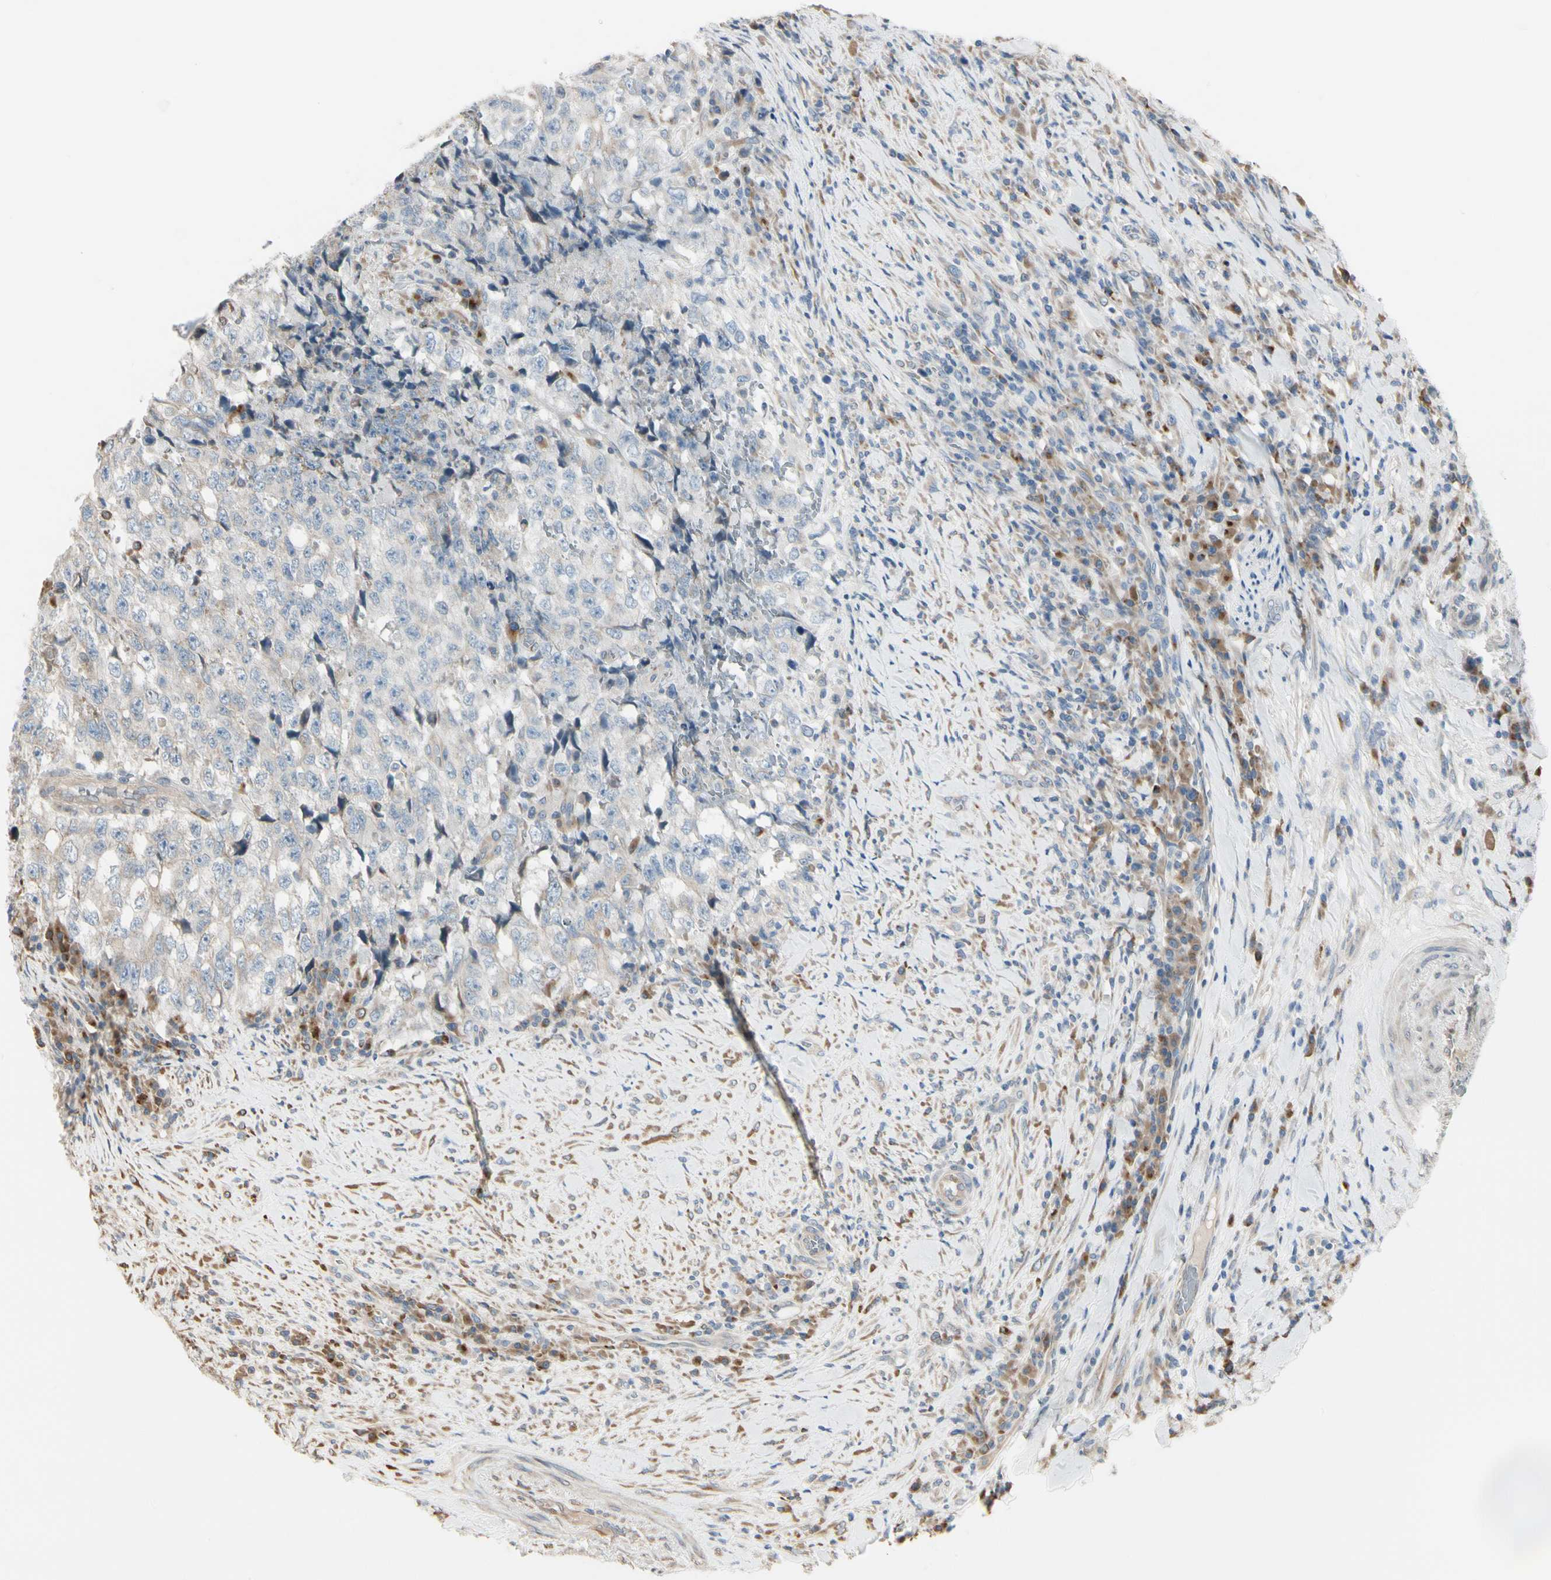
{"staining": {"intensity": "weak", "quantity": ">75%", "location": "cytoplasmic/membranous"}, "tissue": "testis cancer", "cell_type": "Tumor cells", "image_type": "cancer", "snomed": [{"axis": "morphology", "description": "Necrosis, NOS"}, {"axis": "morphology", "description": "Carcinoma, Embryonal, NOS"}, {"axis": "topography", "description": "Testis"}], "caption": "Testis cancer (embryonal carcinoma) was stained to show a protein in brown. There is low levels of weak cytoplasmic/membranous staining in about >75% of tumor cells.", "gene": "NUCB2", "patient": {"sex": "male", "age": 19}}